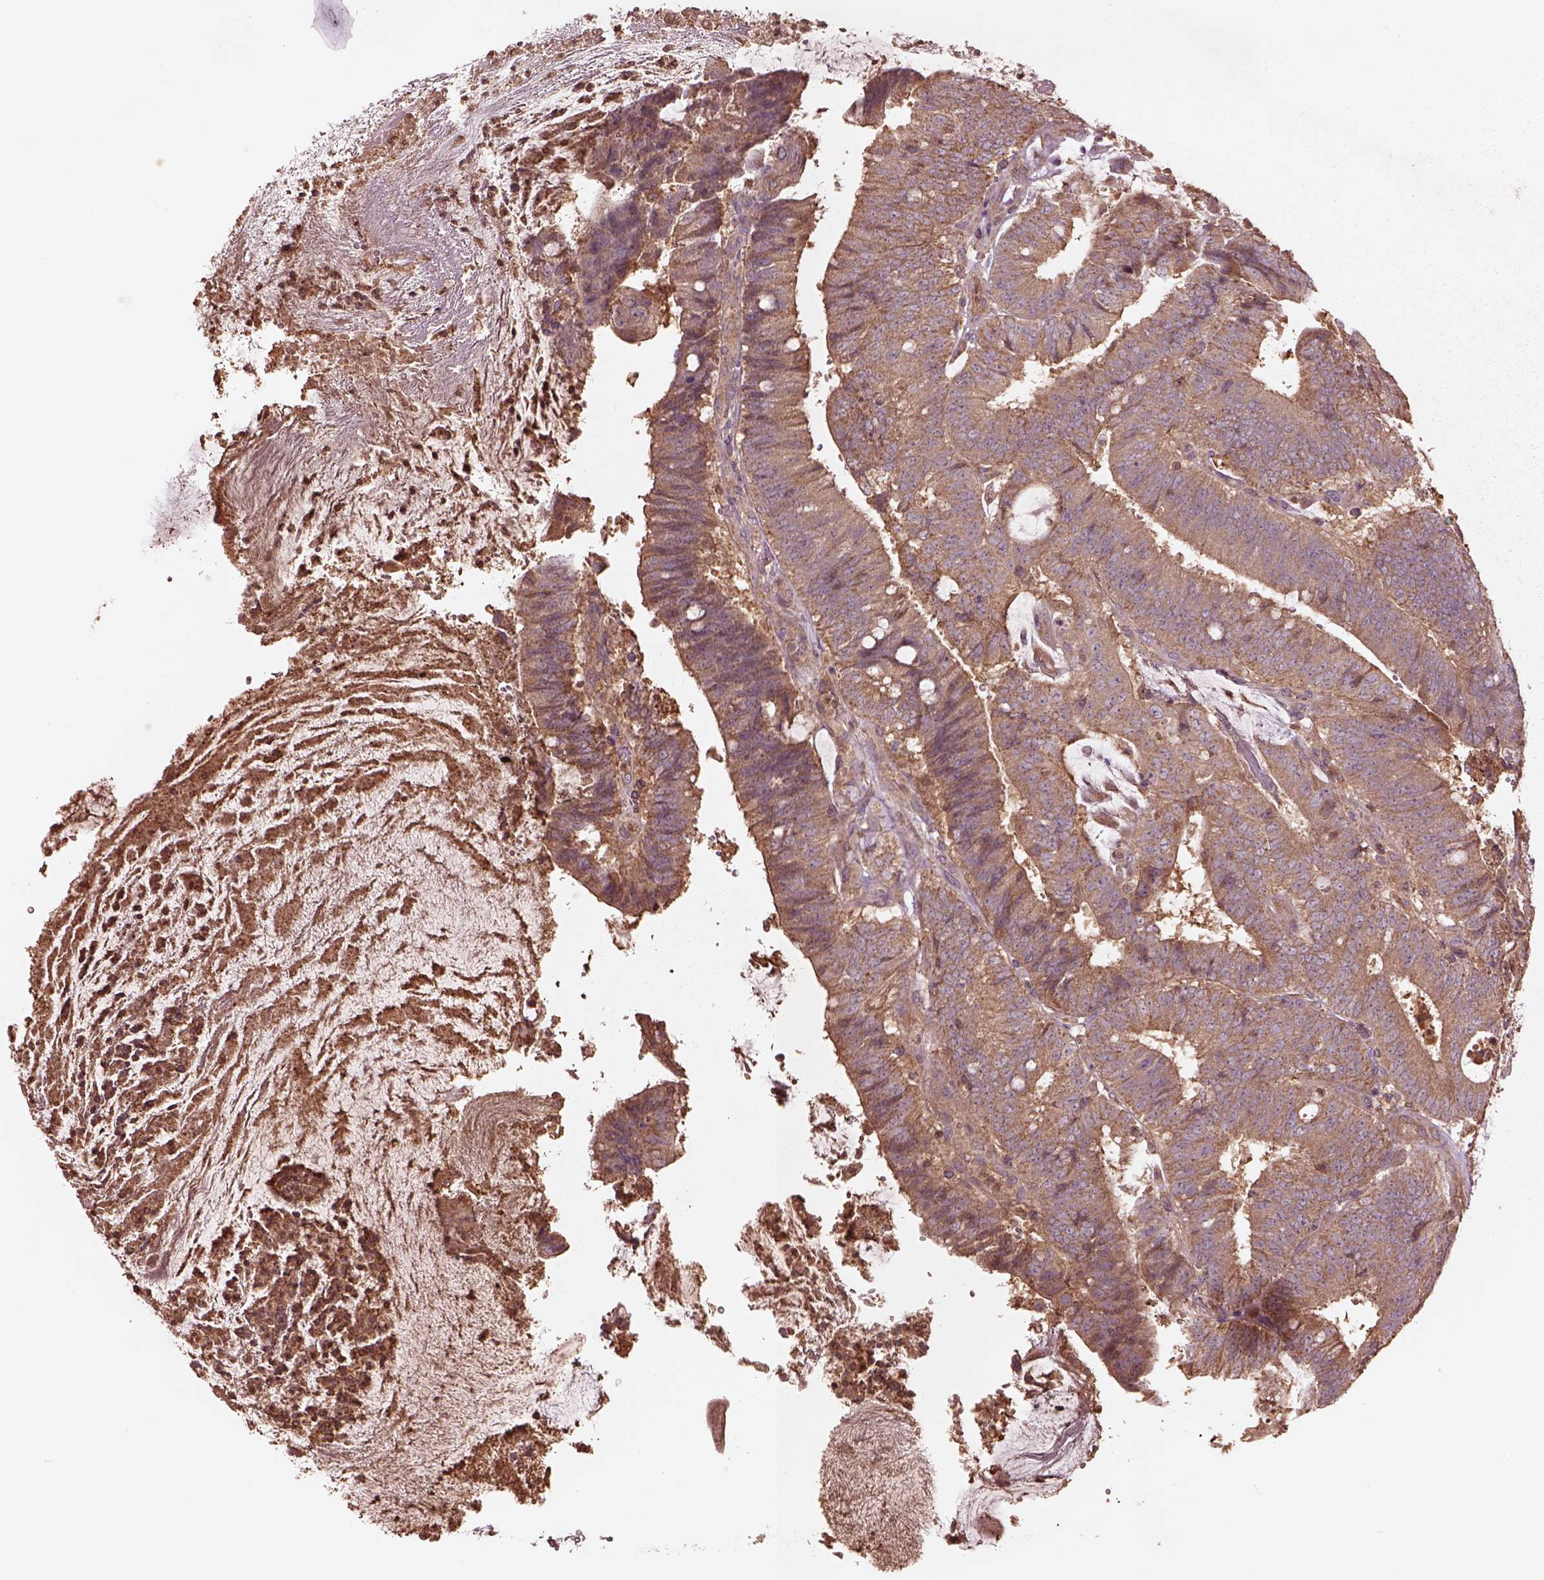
{"staining": {"intensity": "moderate", "quantity": "25%-75%", "location": "cytoplasmic/membranous"}, "tissue": "colorectal cancer", "cell_type": "Tumor cells", "image_type": "cancer", "snomed": [{"axis": "morphology", "description": "Adenocarcinoma, NOS"}, {"axis": "topography", "description": "Colon"}], "caption": "The image reveals immunohistochemical staining of adenocarcinoma (colorectal). There is moderate cytoplasmic/membranous staining is present in about 25%-75% of tumor cells.", "gene": "TRADD", "patient": {"sex": "female", "age": 43}}